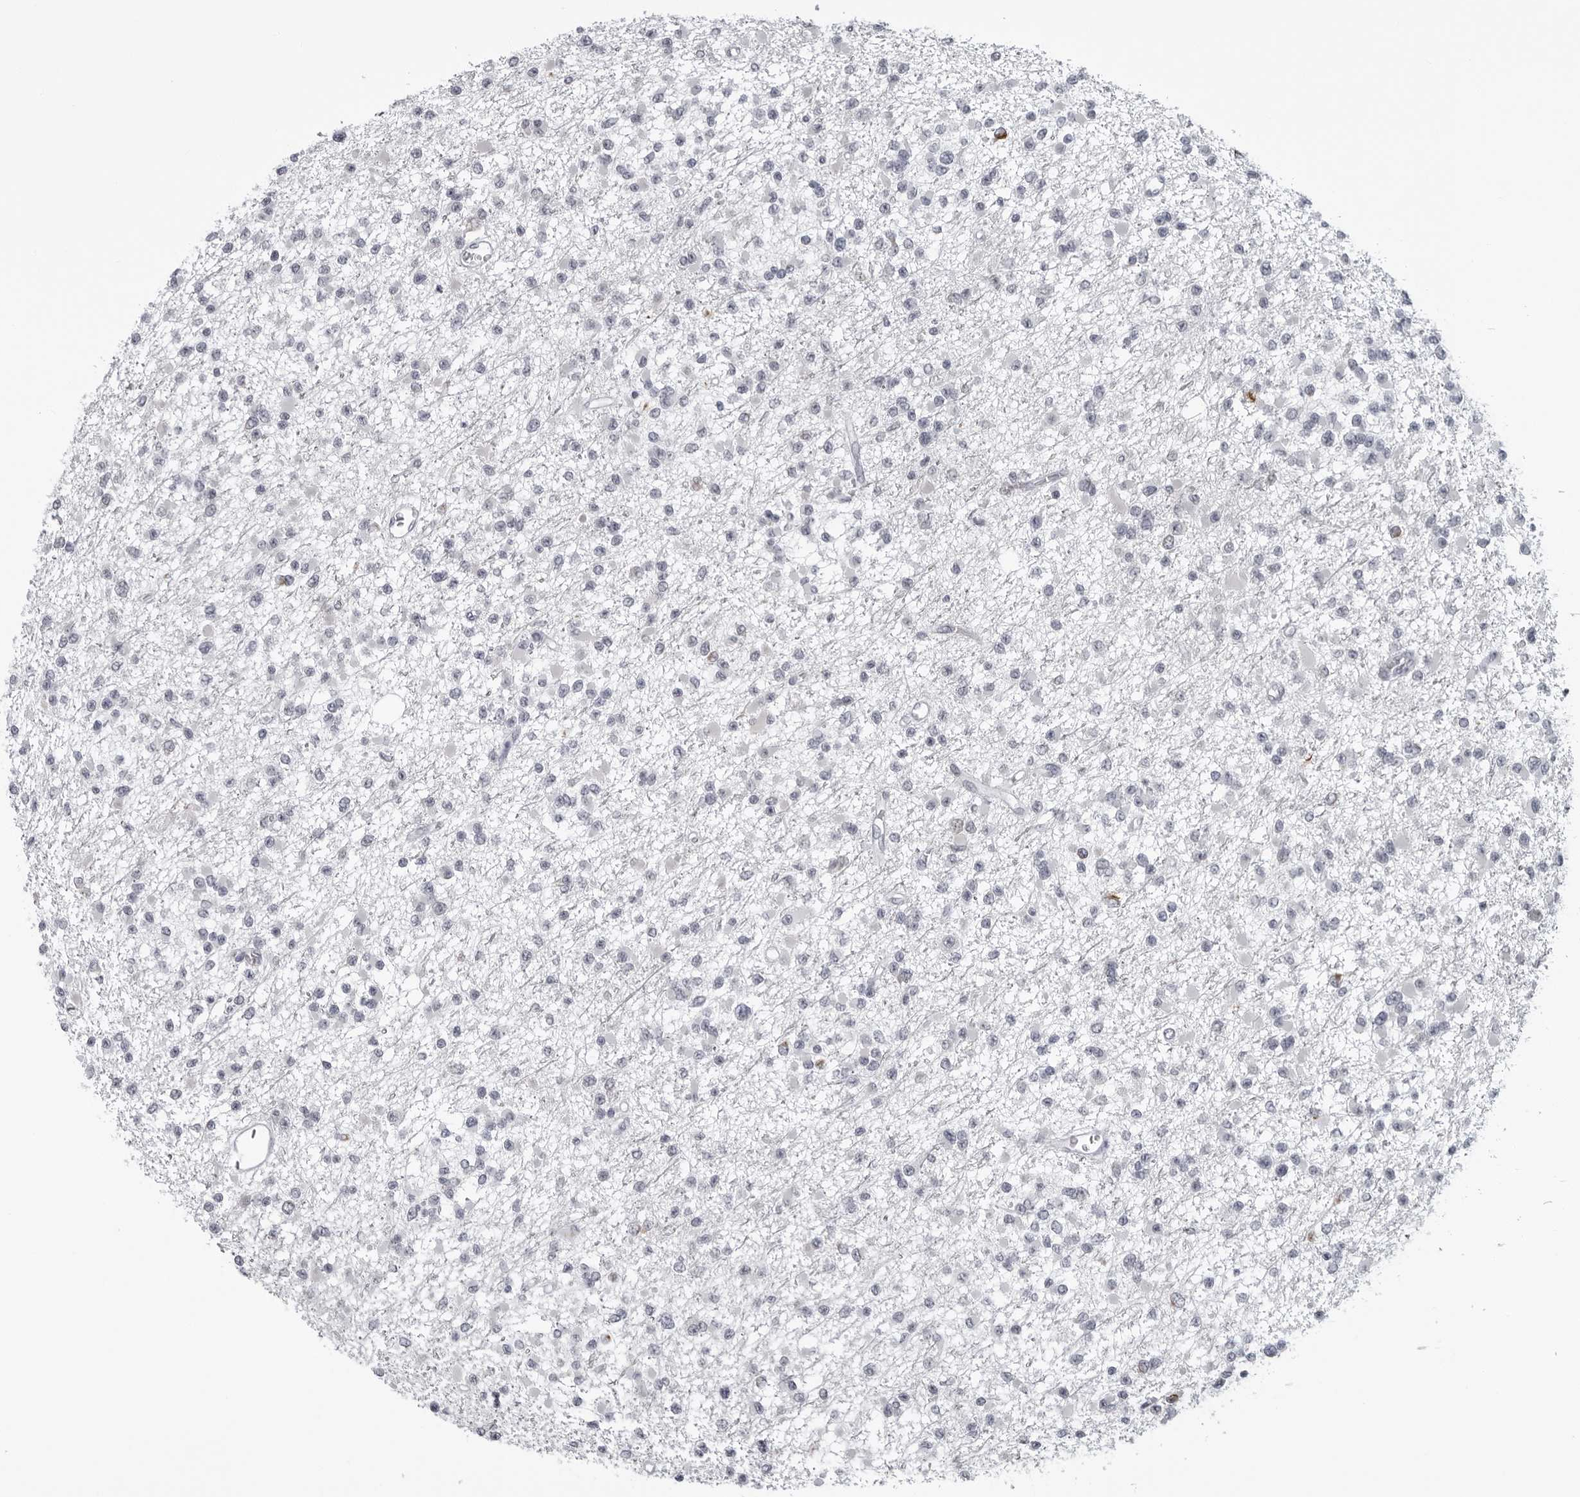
{"staining": {"intensity": "negative", "quantity": "none", "location": "none"}, "tissue": "glioma", "cell_type": "Tumor cells", "image_type": "cancer", "snomed": [{"axis": "morphology", "description": "Glioma, malignant, Low grade"}, {"axis": "topography", "description": "Brain"}], "caption": "Glioma was stained to show a protein in brown. There is no significant expression in tumor cells.", "gene": "OPLAH", "patient": {"sex": "female", "age": 22}}